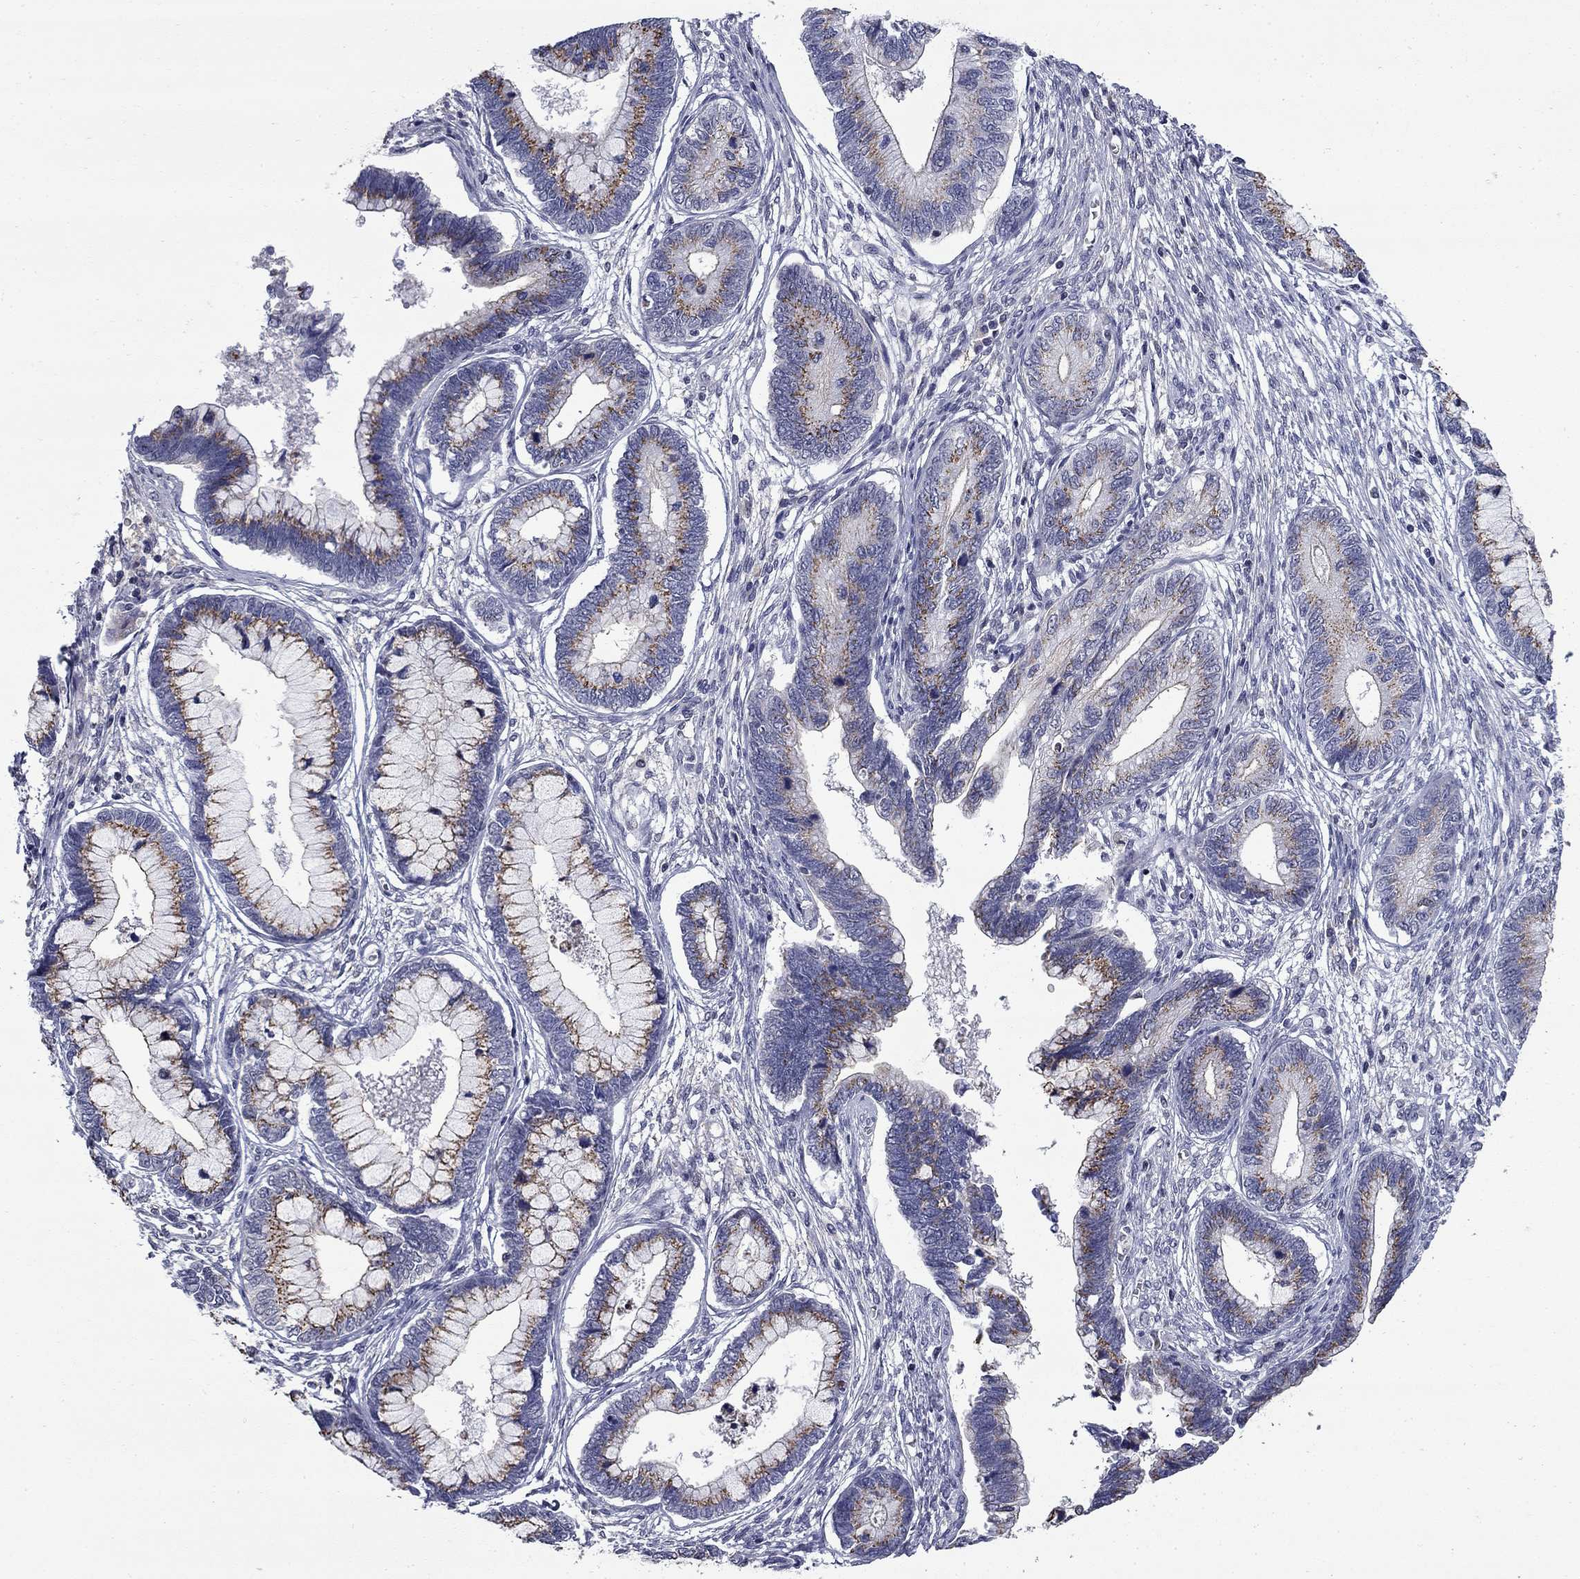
{"staining": {"intensity": "moderate", "quantity": ">75%", "location": "cytoplasmic/membranous"}, "tissue": "cervical cancer", "cell_type": "Tumor cells", "image_type": "cancer", "snomed": [{"axis": "morphology", "description": "Adenocarcinoma, NOS"}, {"axis": "topography", "description": "Cervix"}], "caption": "Moderate cytoplasmic/membranous protein expression is appreciated in about >75% of tumor cells in adenocarcinoma (cervical). Immunohistochemistry stains the protein of interest in brown and the nuclei are stained blue.", "gene": "HTR4", "patient": {"sex": "female", "age": 44}}